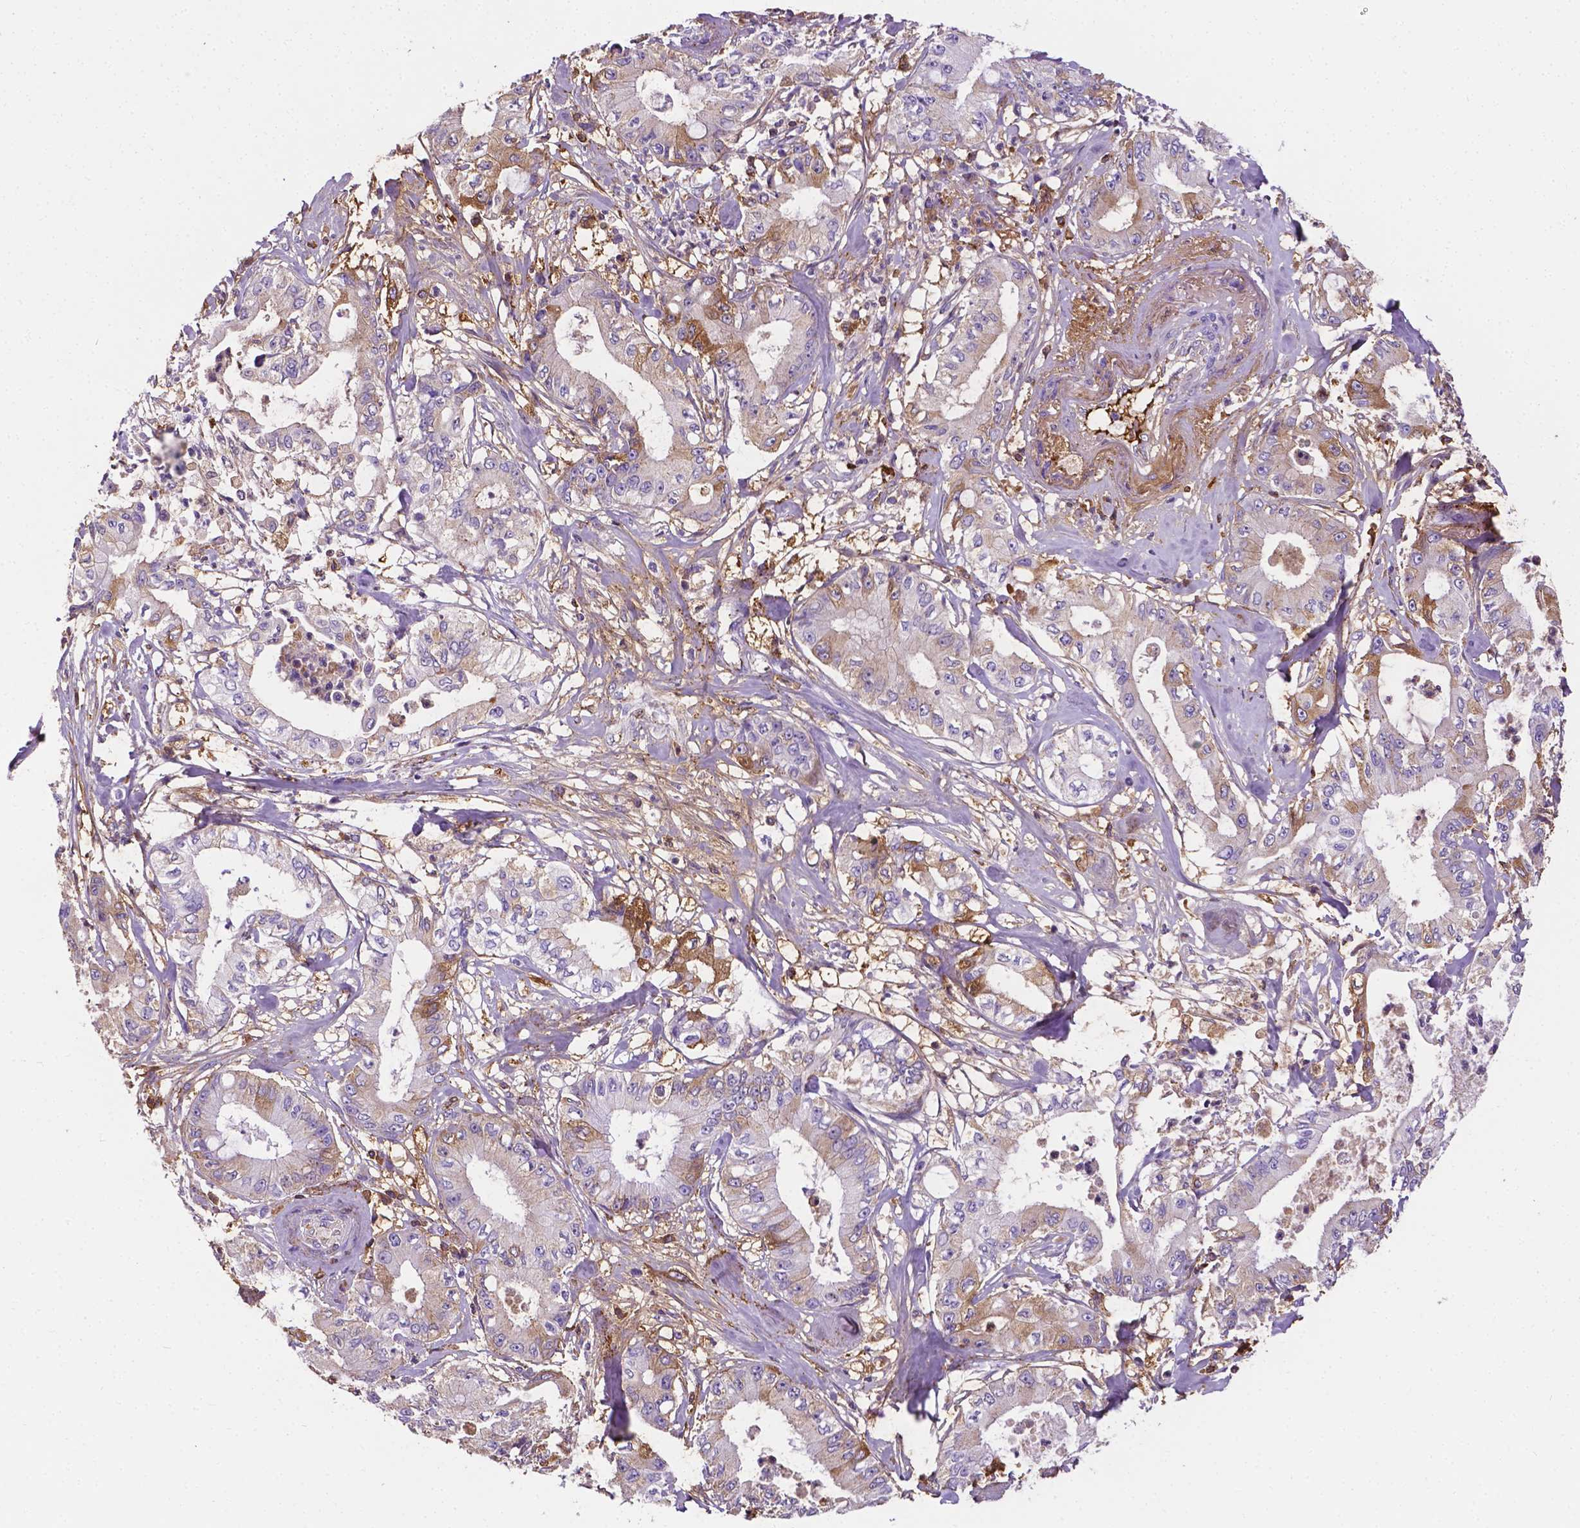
{"staining": {"intensity": "moderate", "quantity": "<25%", "location": "cytoplasmic/membranous"}, "tissue": "pancreatic cancer", "cell_type": "Tumor cells", "image_type": "cancer", "snomed": [{"axis": "morphology", "description": "Adenocarcinoma, NOS"}, {"axis": "topography", "description": "Pancreas"}], "caption": "Tumor cells display moderate cytoplasmic/membranous positivity in approximately <25% of cells in pancreatic cancer.", "gene": "APOE", "patient": {"sex": "male", "age": 71}}